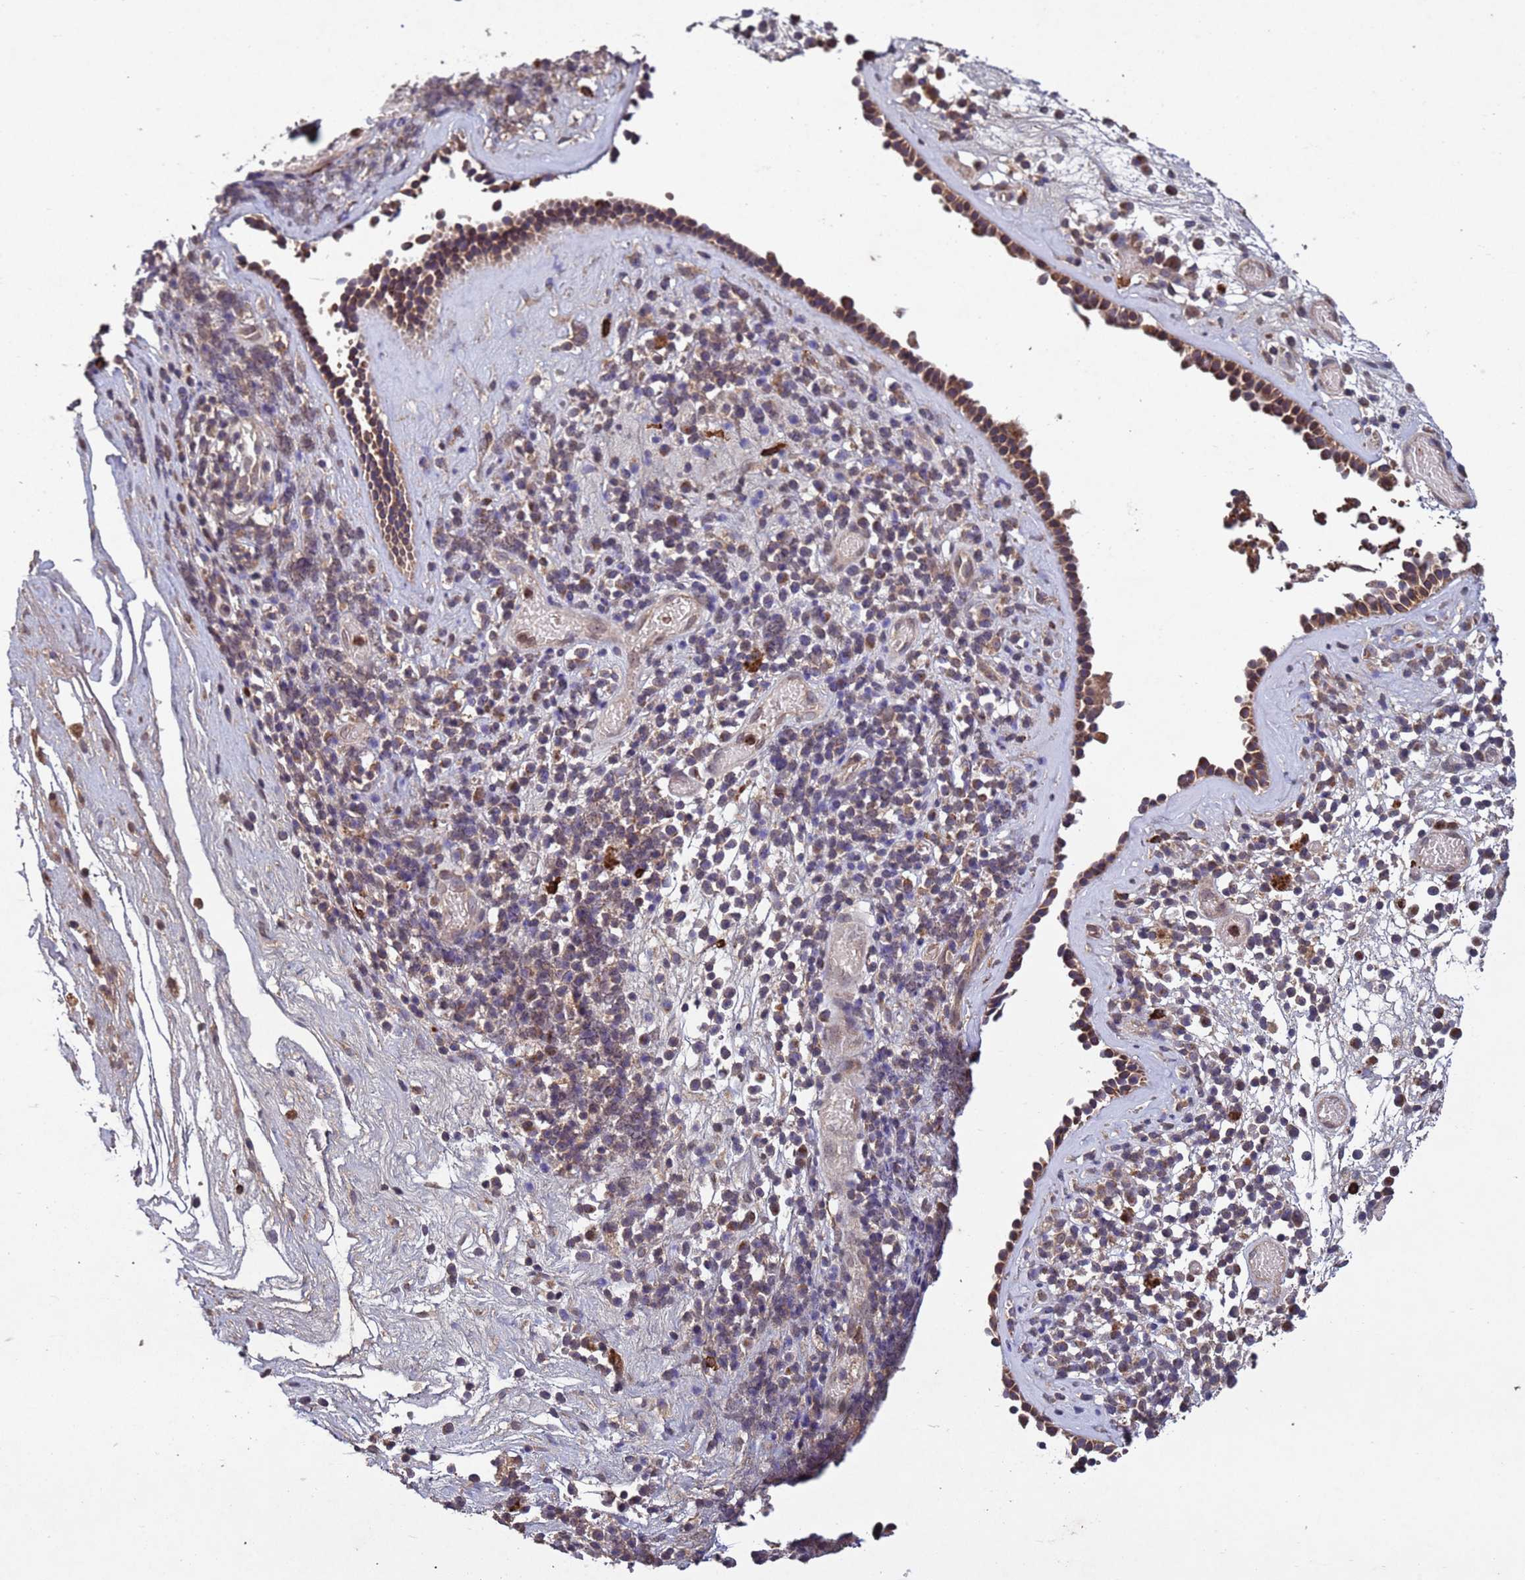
{"staining": {"intensity": "moderate", "quantity": ">75%", "location": "cytoplasmic/membranous"}, "tissue": "nasopharynx", "cell_type": "Respiratory epithelial cells", "image_type": "normal", "snomed": [{"axis": "morphology", "description": "Normal tissue, NOS"}, {"axis": "morphology", "description": "Inflammation, NOS"}, {"axis": "topography", "description": "Nasopharynx"}], "caption": "Nasopharynx stained for a protein demonstrates moderate cytoplasmic/membranous positivity in respiratory epithelial cells.", "gene": "FASTKD1", "patient": {"sex": "male", "age": 70}}